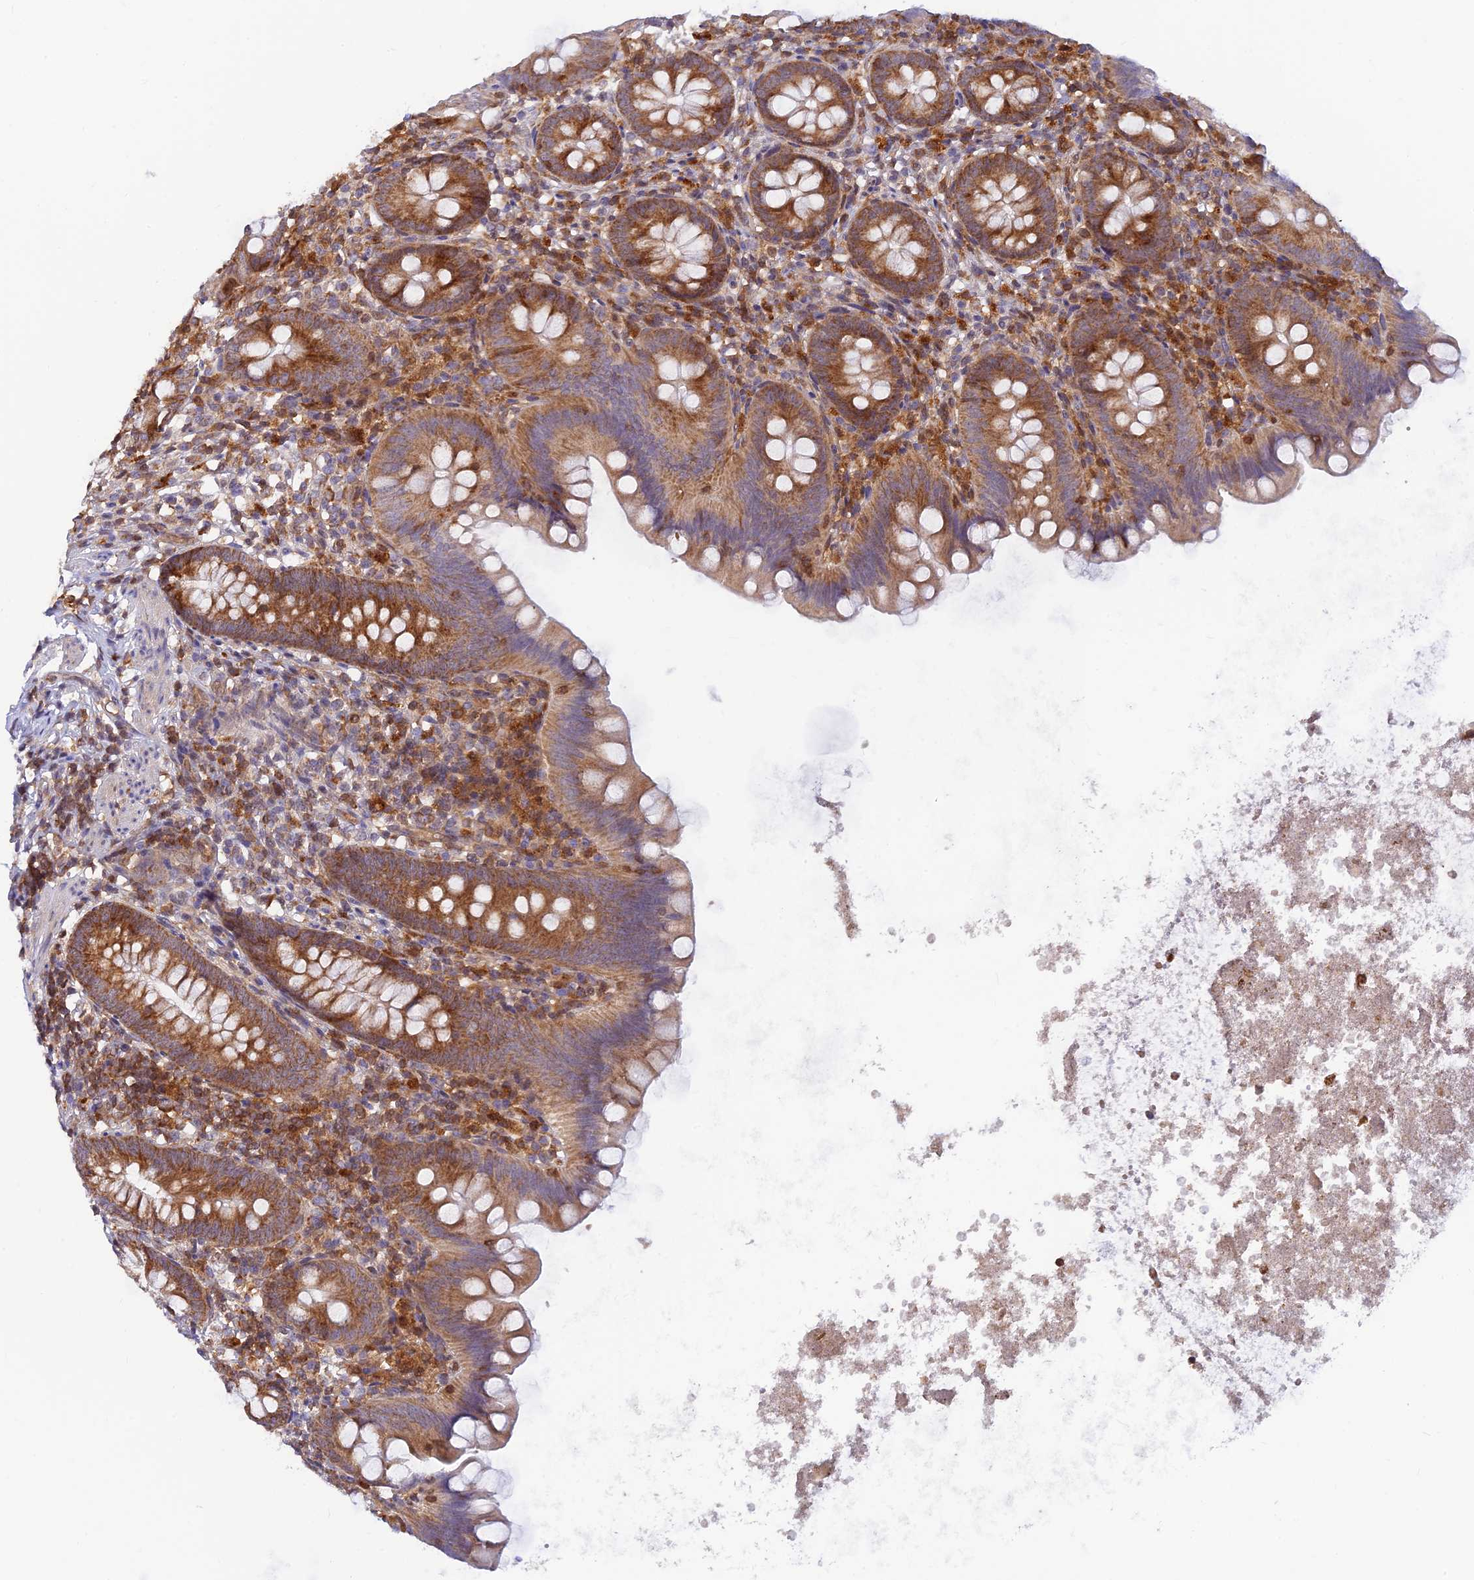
{"staining": {"intensity": "moderate", "quantity": ">75%", "location": "cytoplasmic/membranous"}, "tissue": "appendix", "cell_type": "Glandular cells", "image_type": "normal", "snomed": [{"axis": "morphology", "description": "Normal tissue, NOS"}, {"axis": "topography", "description": "Appendix"}], "caption": "Immunohistochemistry (IHC) (DAB) staining of unremarkable human appendix reveals moderate cytoplasmic/membranous protein expression in approximately >75% of glandular cells. Nuclei are stained in blue.", "gene": "LYSMD2", "patient": {"sex": "female", "age": 62}}